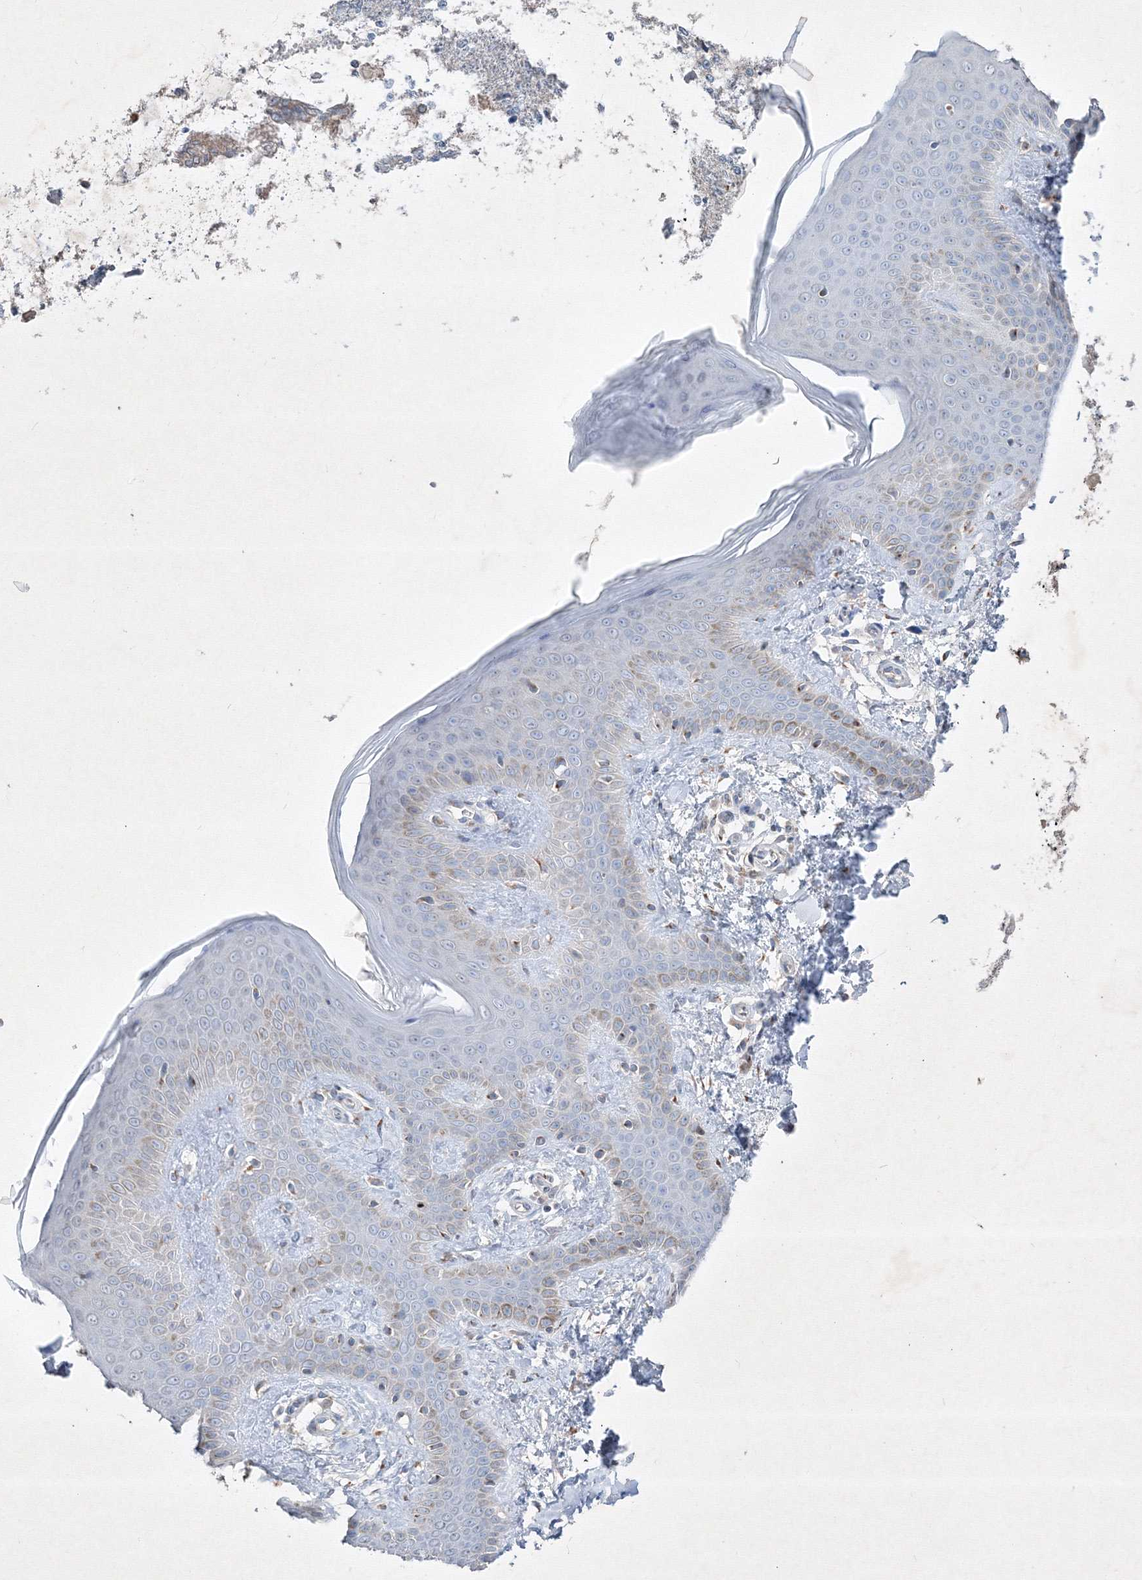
{"staining": {"intensity": "negative", "quantity": "none", "location": "none"}, "tissue": "skin", "cell_type": "Fibroblasts", "image_type": "normal", "snomed": [{"axis": "morphology", "description": "Normal tissue, NOS"}, {"axis": "topography", "description": "Skin"}], "caption": "There is no significant positivity in fibroblasts of skin. The staining was performed using DAB to visualize the protein expression in brown, while the nuclei were stained in blue with hematoxylin (Magnification: 20x).", "gene": "IFNAR1", "patient": {"sex": "male", "age": 36}}